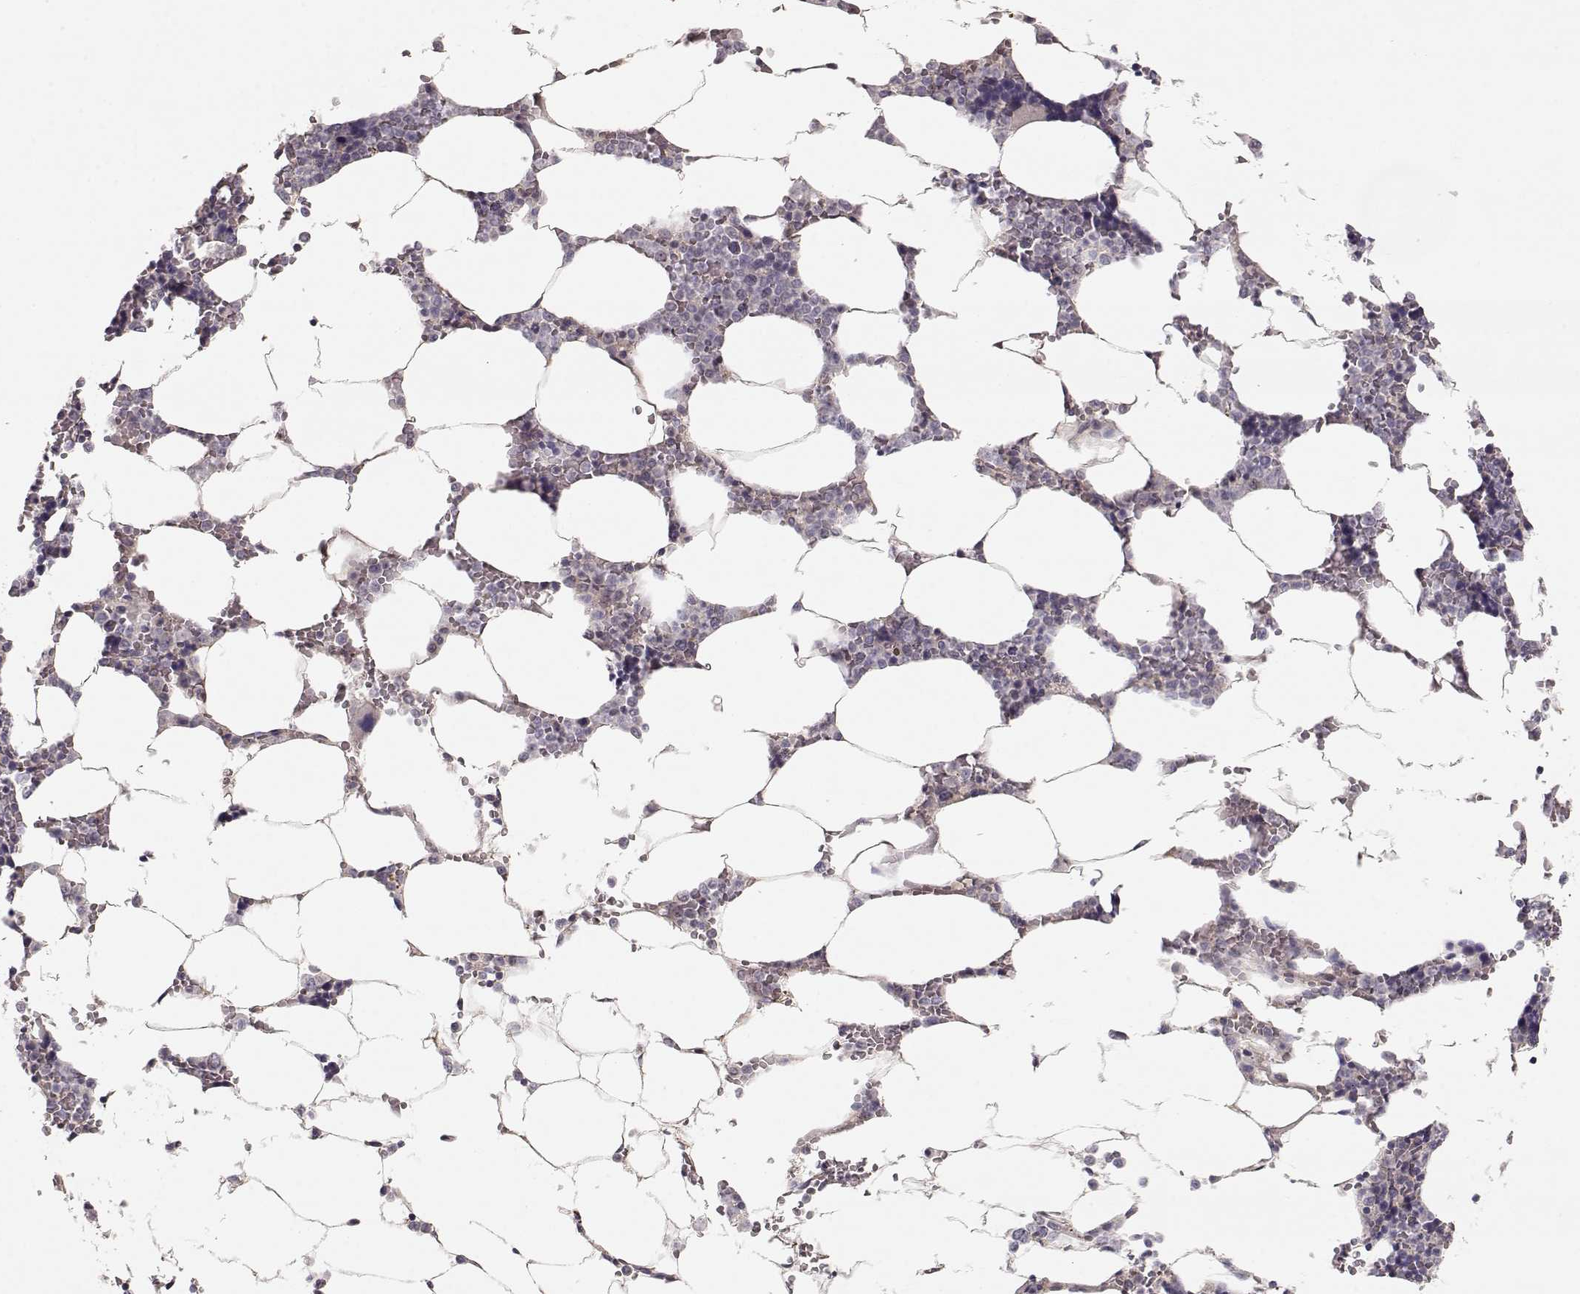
{"staining": {"intensity": "negative", "quantity": "none", "location": "none"}, "tissue": "bone marrow", "cell_type": "Hematopoietic cells", "image_type": "normal", "snomed": [{"axis": "morphology", "description": "Normal tissue, NOS"}, {"axis": "topography", "description": "Bone marrow"}], "caption": "This is a micrograph of immunohistochemistry (IHC) staining of normal bone marrow, which shows no positivity in hematopoietic cells. Brightfield microscopy of immunohistochemistry stained with DAB (3,3'-diaminobenzidine) (brown) and hematoxylin (blue), captured at high magnification.", "gene": "PNMT", "patient": {"sex": "male", "age": 63}}